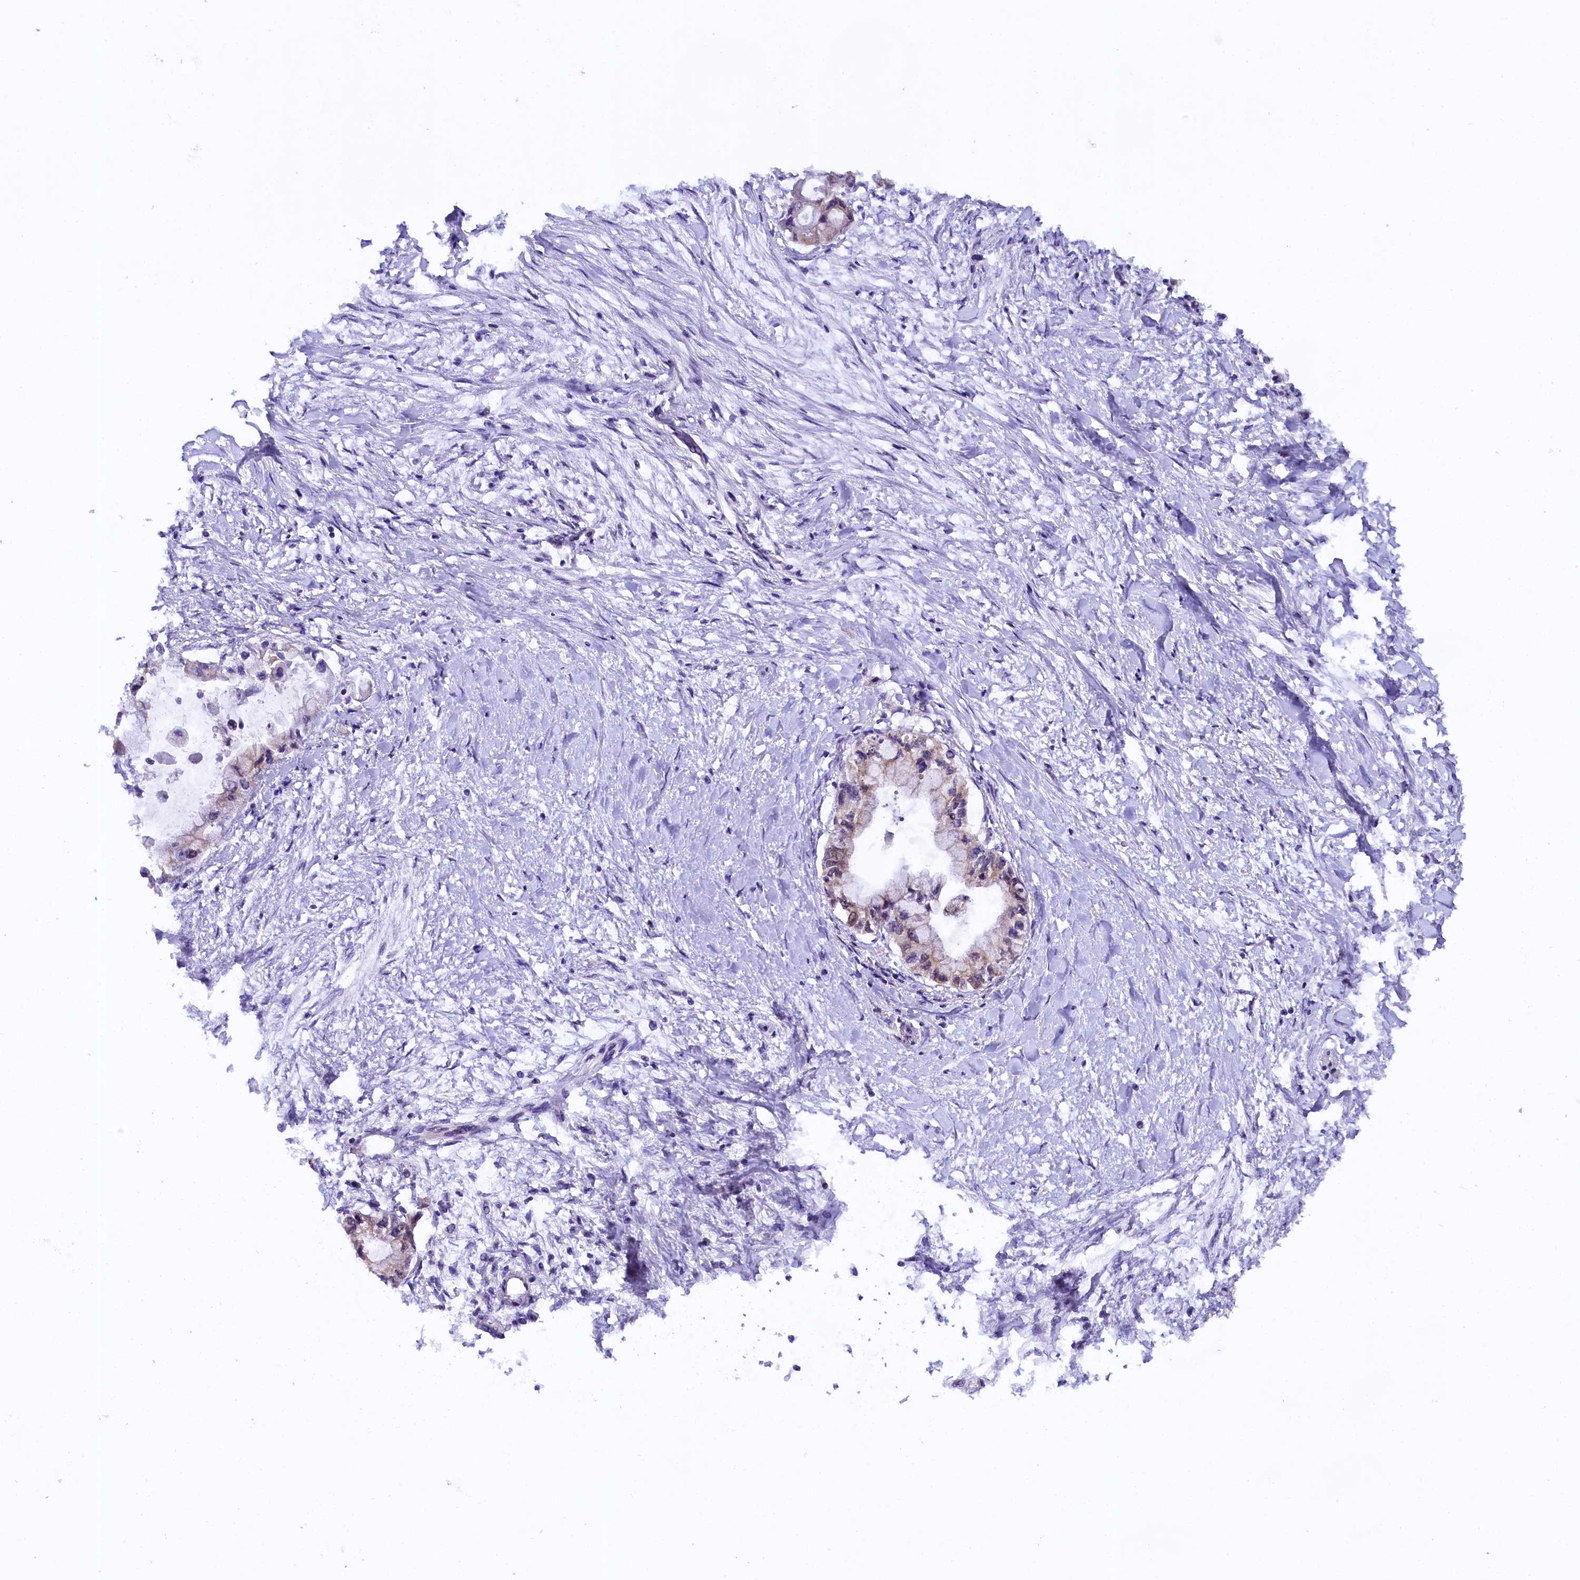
{"staining": {"intensity": "weak", "quantity": "<25%", "location": "cytoplasmic/membranous"}, "tissue": "pancreatic cancer", "cell_type": "Tumor cells", "image_type": "cancer", "snomed": [{"axis": "morphology", "description": "Adenocarcinoma, NOS"}, {"axis": "topography", "description": "Pancreas"}], "caption": "High power microscopy micrograph of an immunohistochemistry micrograph of pancreatic cancer (adenocarcinoma), revealing no significant staining in tumor cells.", "gene": "DOHH", "patient": {"sex": "male", "age": 48}}